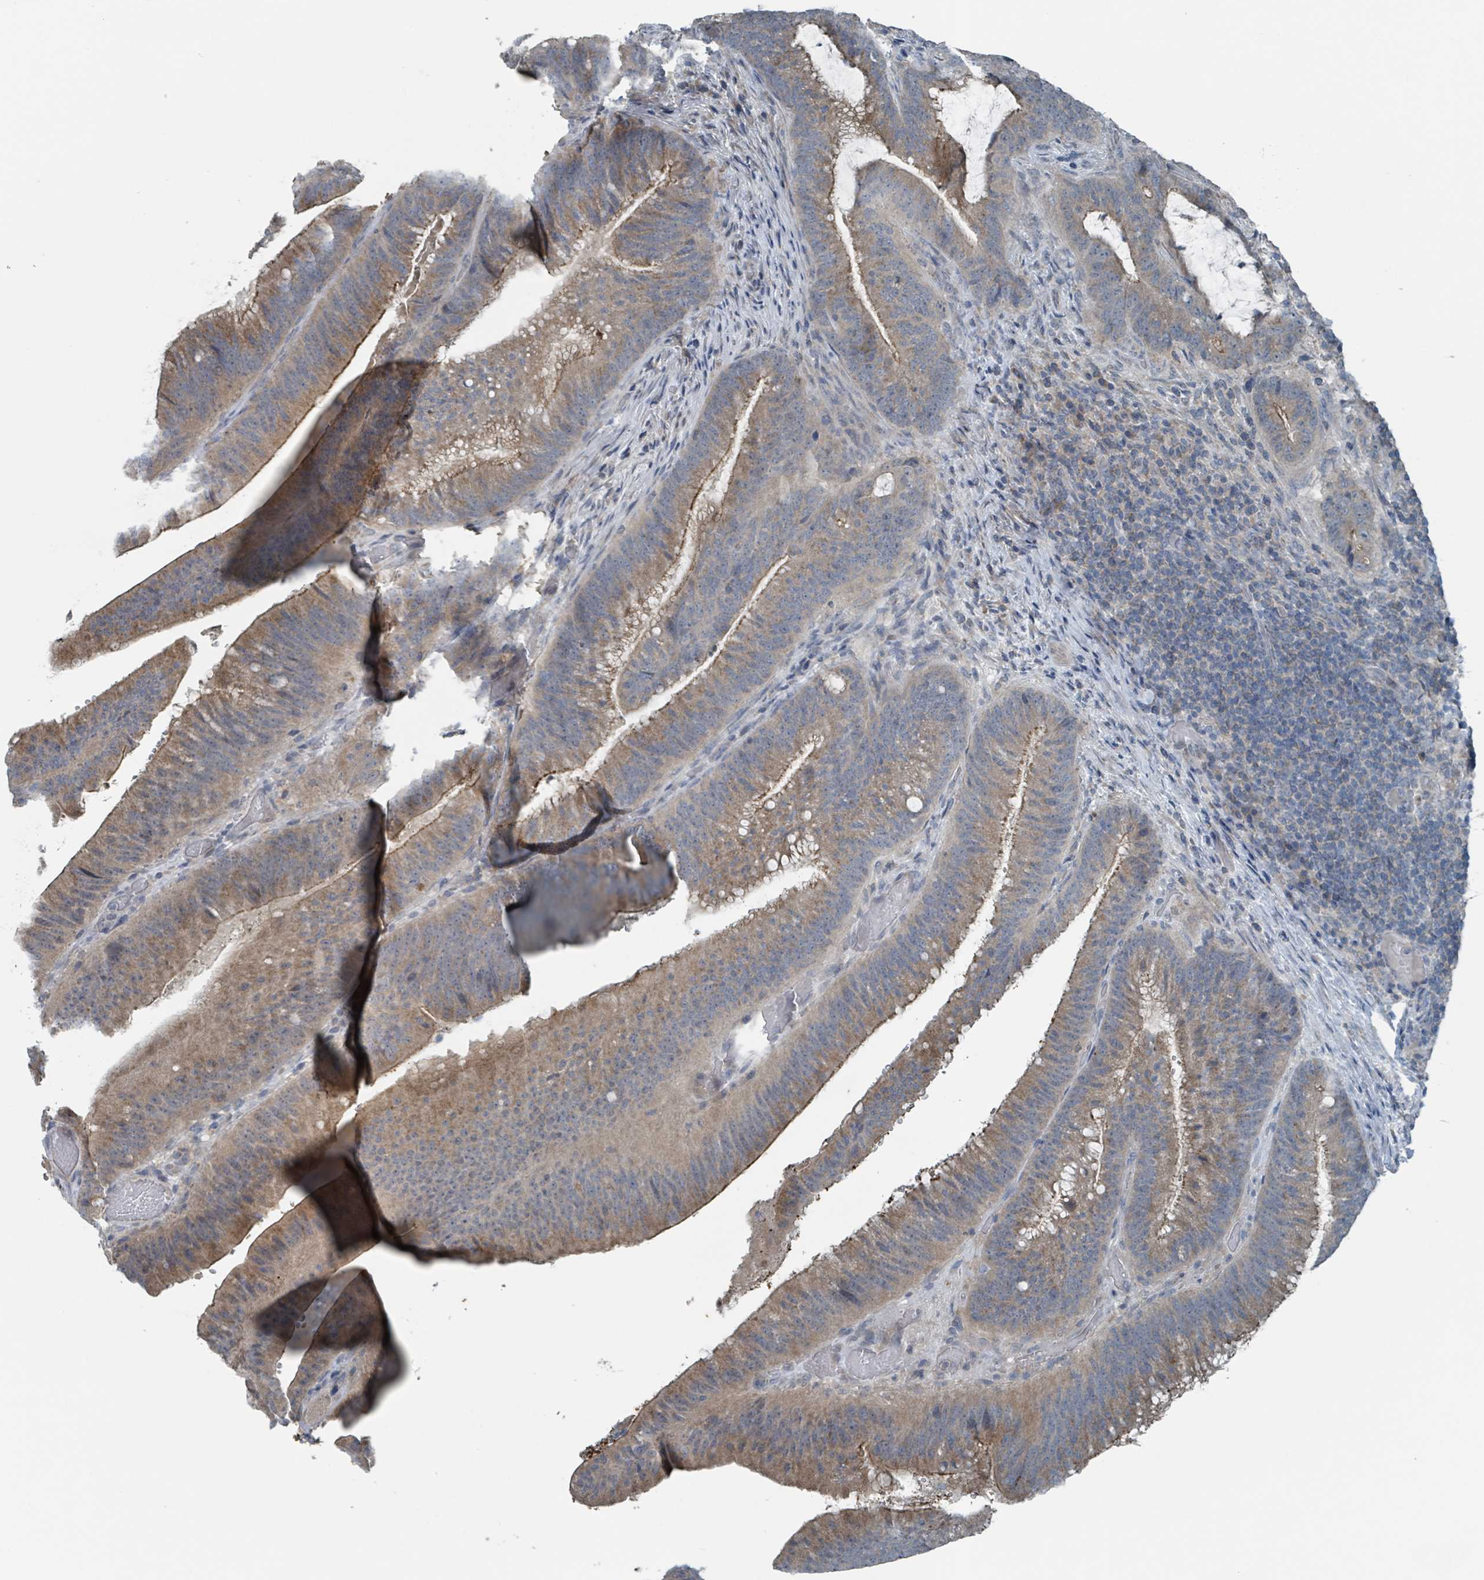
{"staining": {"intensity": "moderate", "quantity": ">75%", "location": "cytoplasmic/membranous"}, "tissue": "colorectal cancer", "cell_type": "Tumor cells", "image_type": "cancer", "snomed": [{"axis": "morphology", "description": "Adenocarcinoma, NOS"}, {"axis": "topography", "description": "Colon"}], "caption": "Protein analysis of colorectal cancer tissue exhibits moderate cytoplasmic/membranous expression in about >75% of tumor cells.", "gene": "ACBD4", "patient": {"sex": "female", "age": 43}}